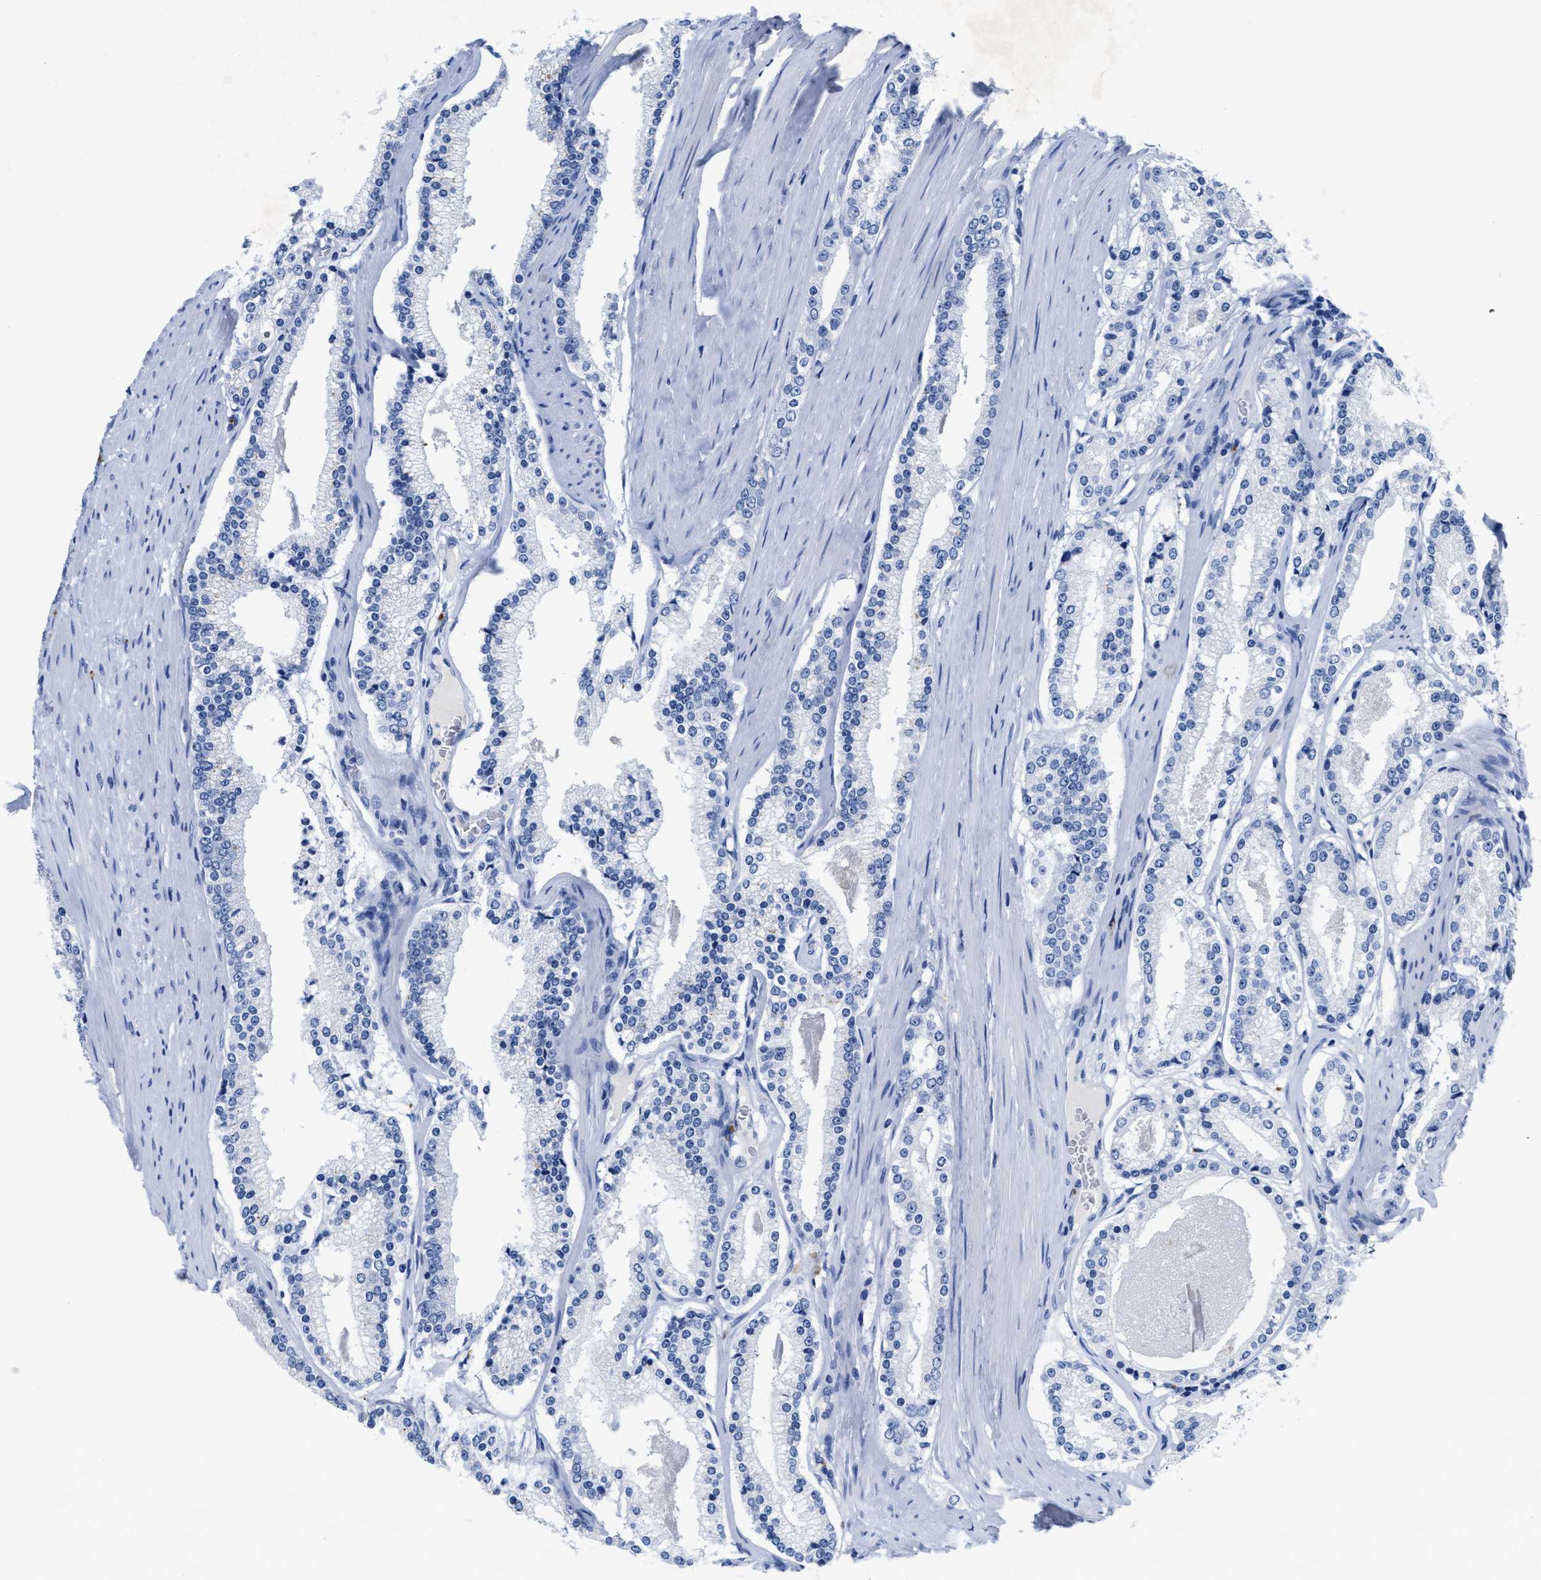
{"staining": {"intensity": "negative", "quantity": "none", "location": "none"}, "tissue": "prostate cancer", "cell_type": "Tumor cells", "image_type": "cancer", "snomed": [{"axis": "morphology", "description": "Adenocarcinoma, Low grade"}, {"axis": "topography", "description": "Prostate"}], "caption": "The histopathology image shows no significant positivity in tumor cells of prostate adenocarcinoma (low-grade).", "gene": "TTC3", "patient": {"sex": "male", "age": 70}}